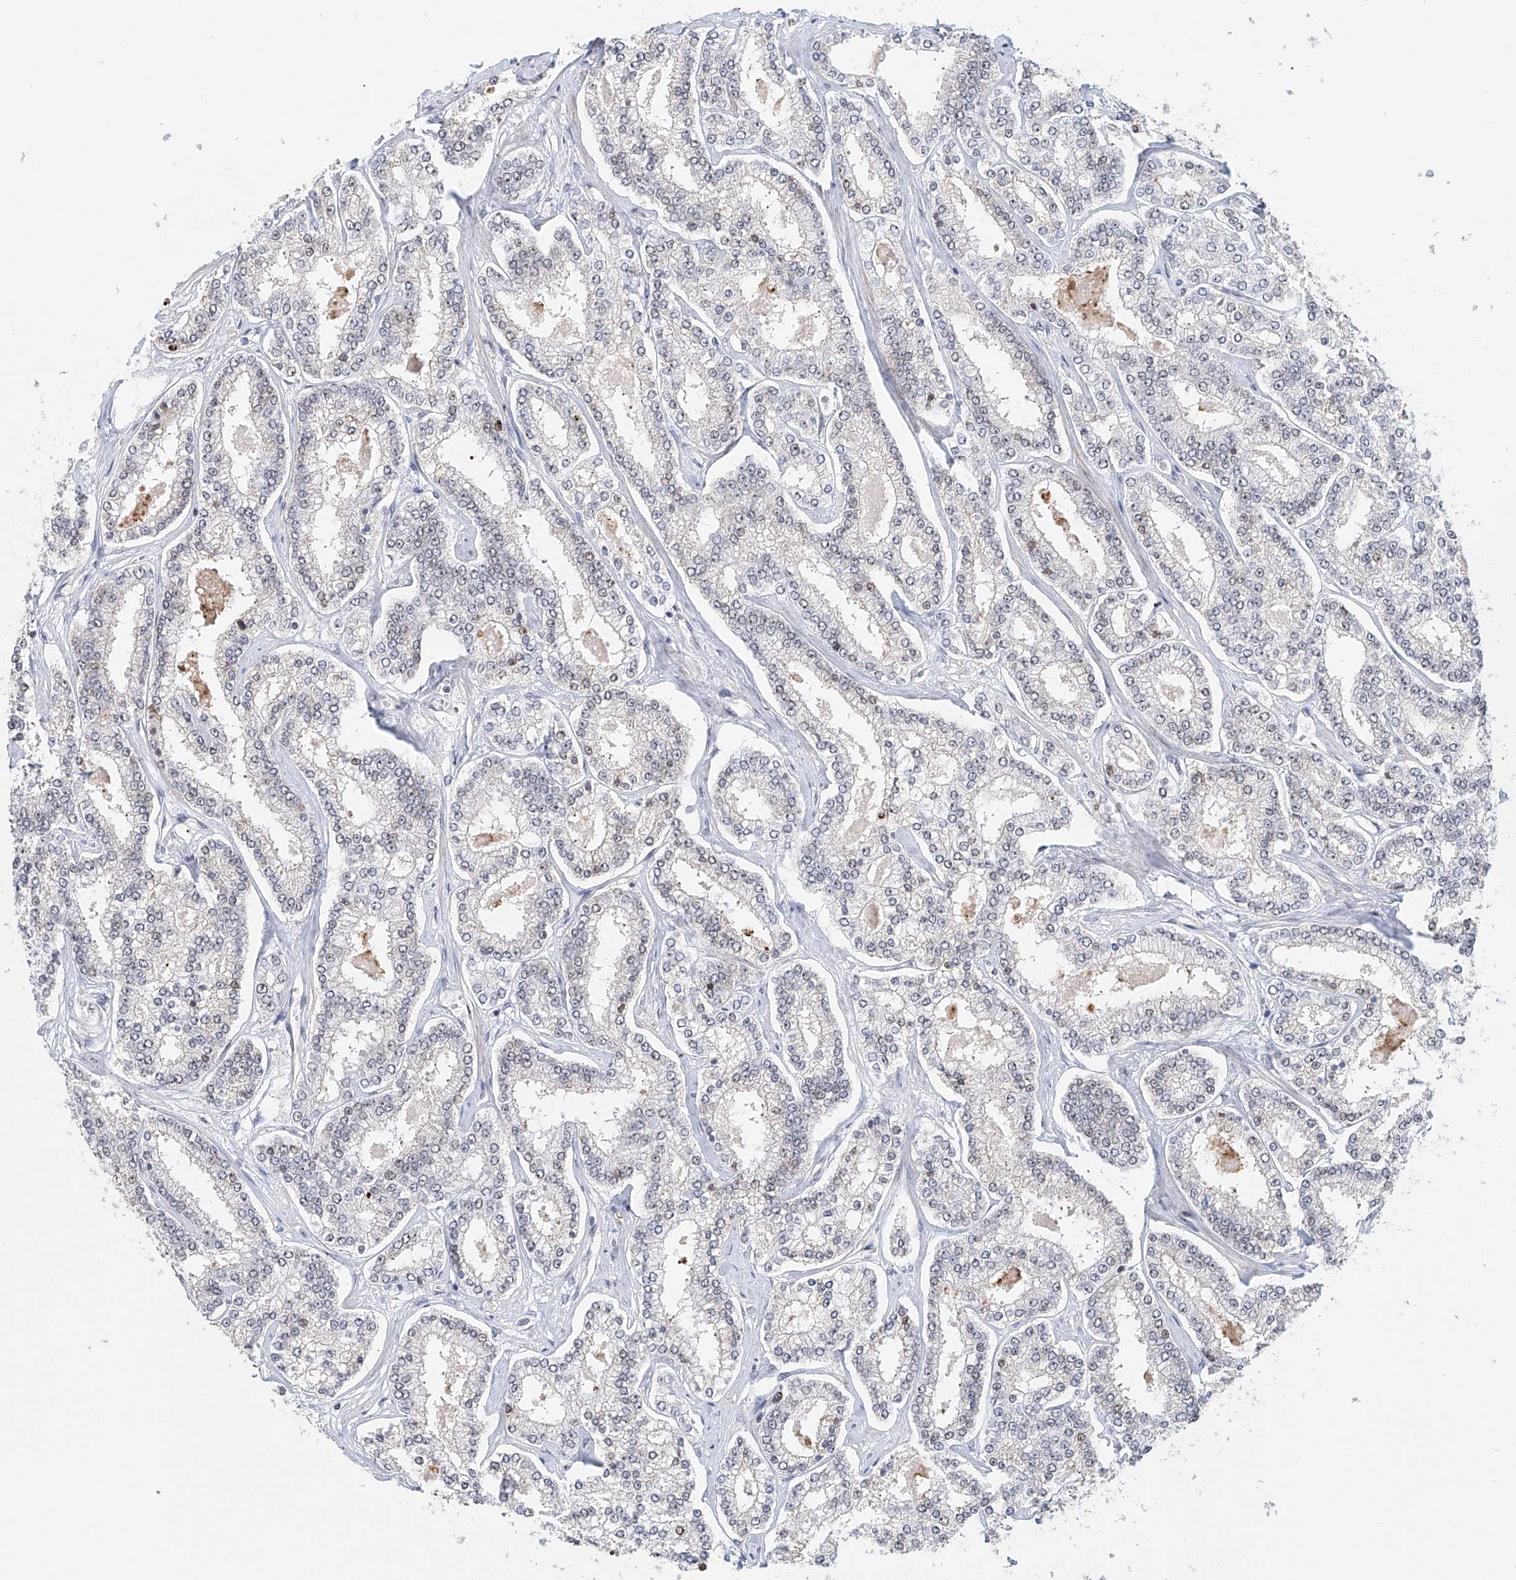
{"staining": {"intensity": "negative", "quantity": "none", "location": "none"}, "tissue": "prostate cancer", "cell_type": "Tumor cells", "image_type": "cancer", "snomed": [{"axis": "morphology", "description": "Normal tissue, NOS"}, {"axis": "morphology", "description": "Adenocarcinoma, High grade"}, {"axis": "topography", "description": "Prostate"}], "caption": "DAB (3,3'-diaminobenzidine) immunohistochemical staining of prostate cancer (adenocarcinoma (high-grade)) shows no significant positivity in tumor cells.", "gene": "PRUNE2", "patient": {"sex": "male", "age": 83}}